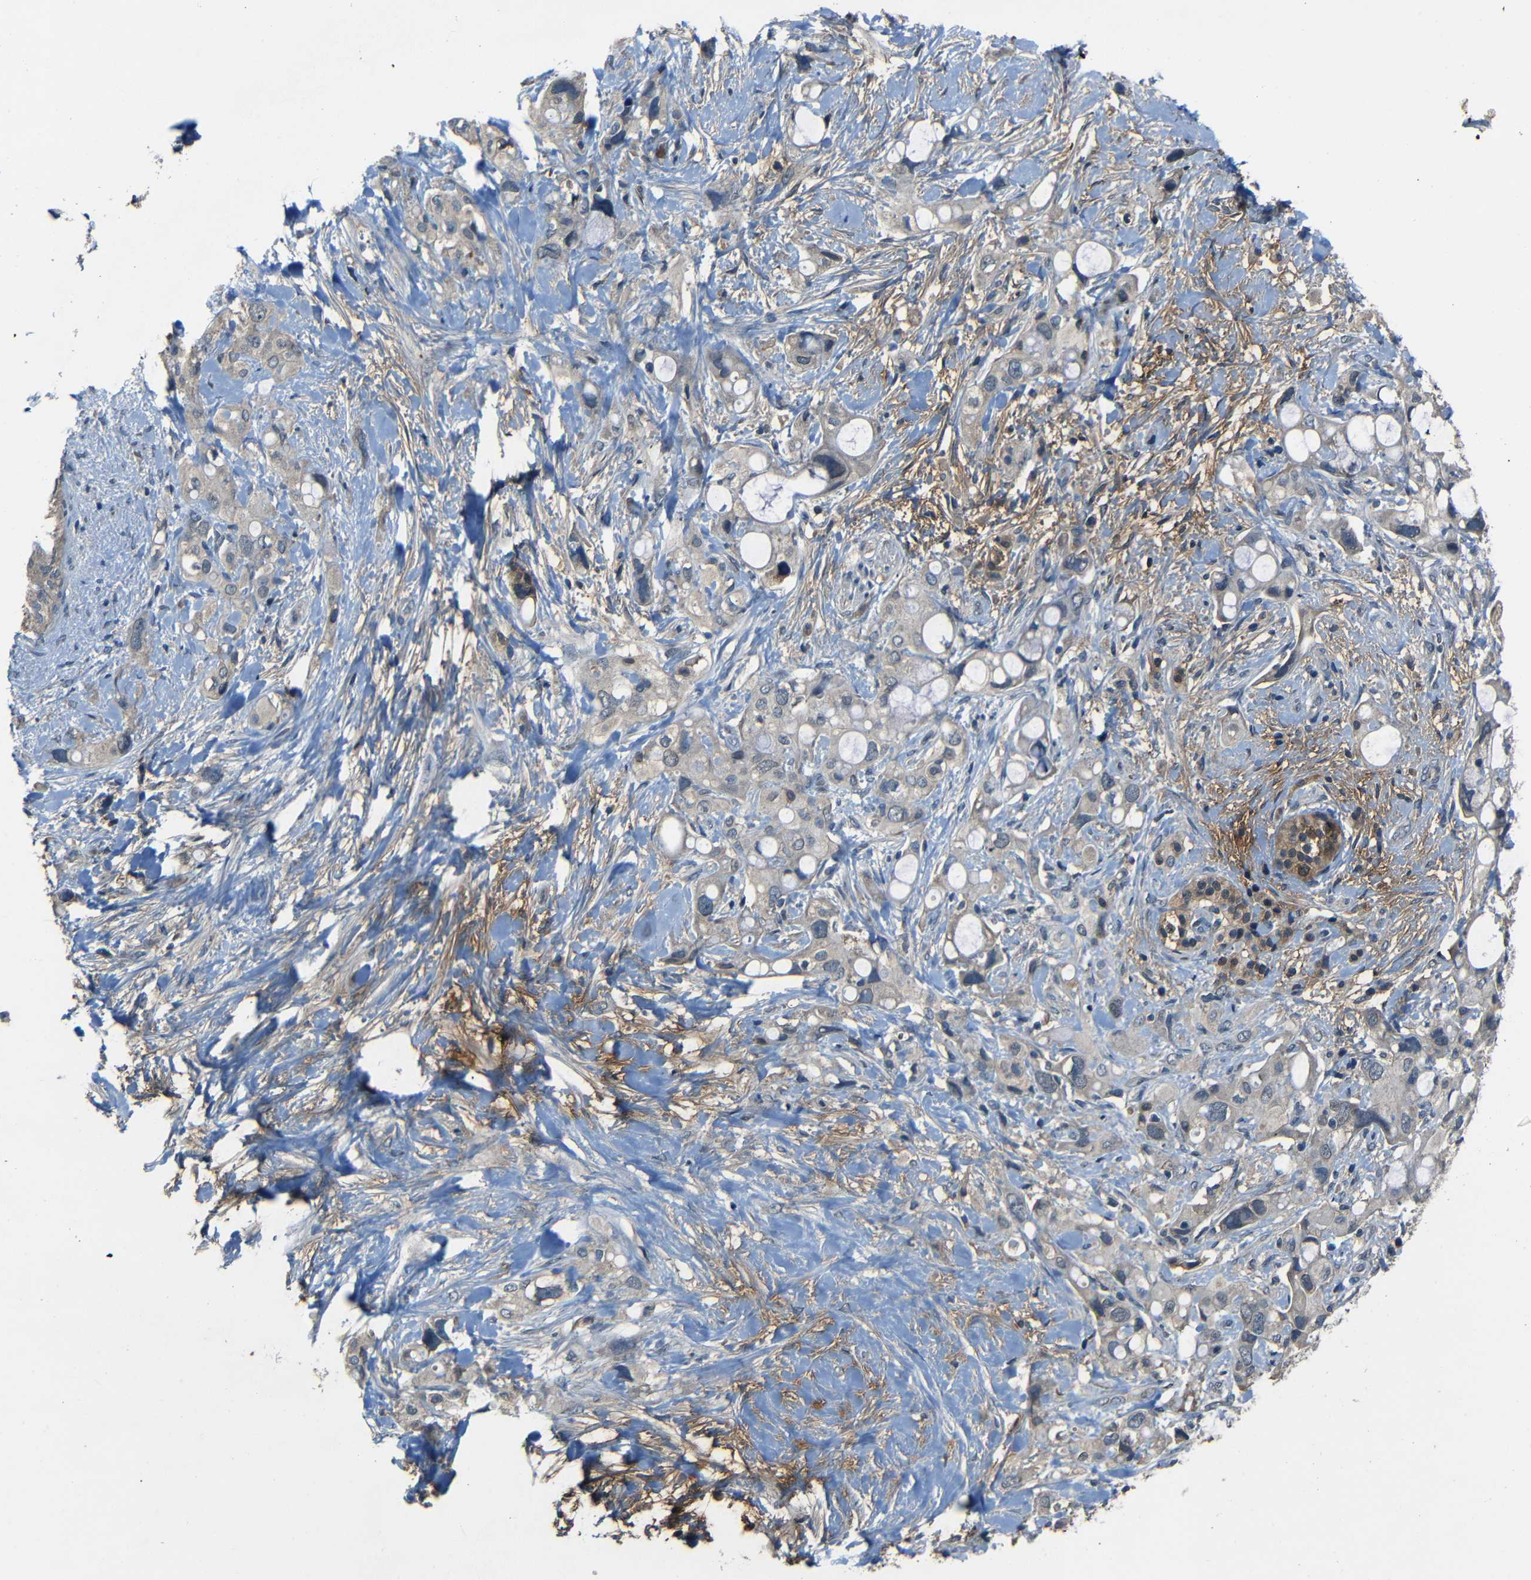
{"staining": {"intensity": "negative", "quantity": "none", "location": "none"}, "tissue": "pancreatic cancer", "cell_type": "Tumor cells", "image_type": "cancer", "snomed": [{"axis": "morphology", "description": "Adenocarcinoma, NOS"}, {"axis": "topography", "description": "Pancreas"}], "caption": "The immunohistochemistry (IHC) histopathology image has no significant staining in tumor cells of adenocarcinoma (pancreatic) tissue.", "gene": "SLA", "patient": {"sex": "female", "age": 56}}